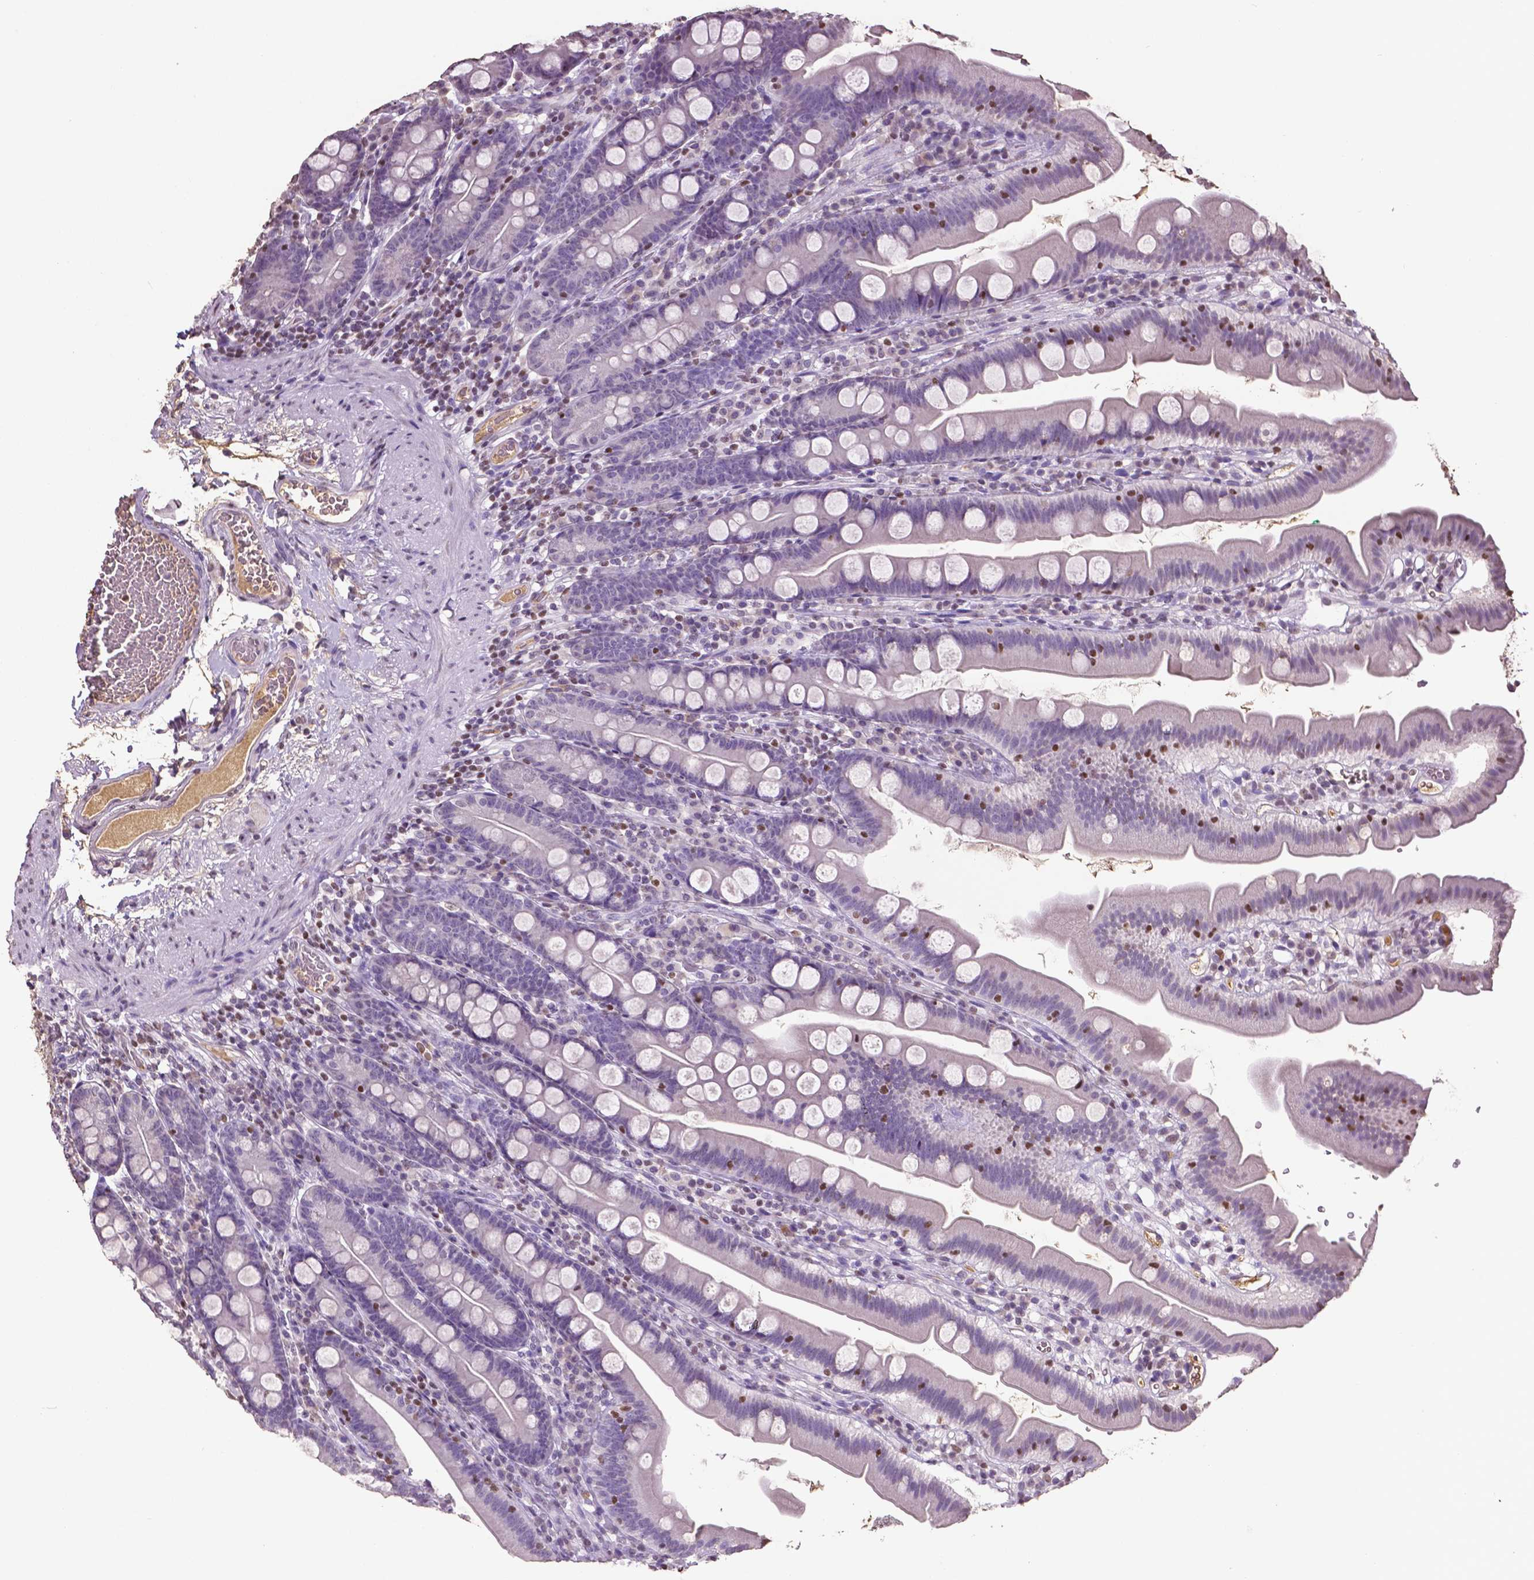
{"staining": {"intensity": "negative", "quantity": "none", "location": "none"}, "tissue": "duodenum", "cell_type": "Glandular cells", "image_type": "normal", "snomed": [{"axis": "morphology", "description": "Normal tissue, NOS"}, {"axis": "topography", "description": "Duodenum"}], "caption": "This is a histopathology image of immunohistochemistry (IHC) staining of normal duodenum, which shows no positivity in glandular cells.", "gene": "RUNX3", "patient": {"sex": "female", "age": 67}}